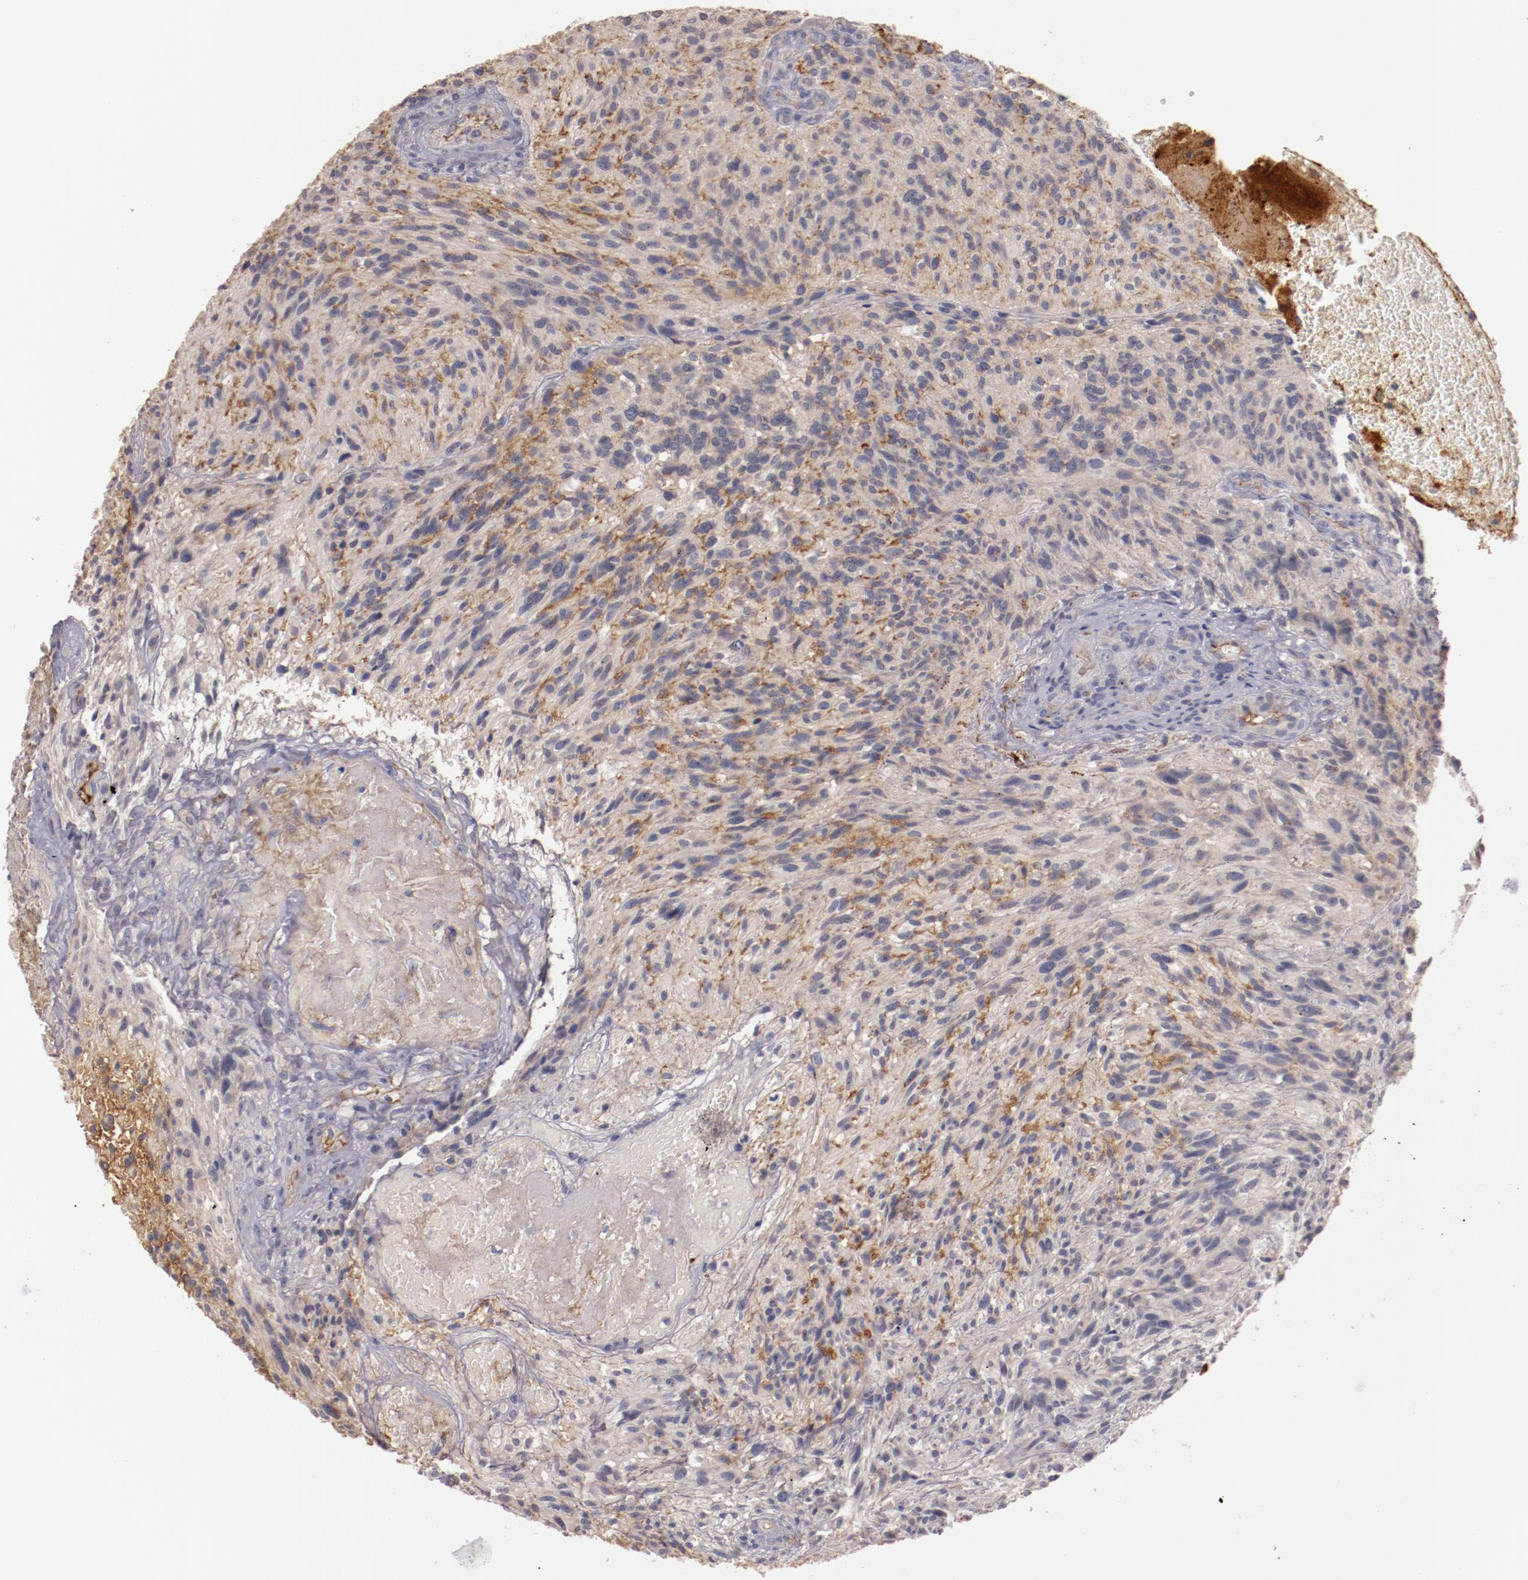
{"staining": {"intensity": "negative", "quantity": "none", "location": "none"}, "tissue": "glioma", "cell_type": "Tumor cells", "image_type": "cancer", "snomed": [{"axis": "morphology", "description": "Normal tissue, NOS"}, {"axis": "morphology", "description": "Glioma, malignant, High grade"}, {"axis": "topography", "description": "Cerebral cortex"}], "caption": "There is no significant expression in tumor cells of glioma.", "gene": "MBL2", "patient": {"sex": "male", "age": 75}}